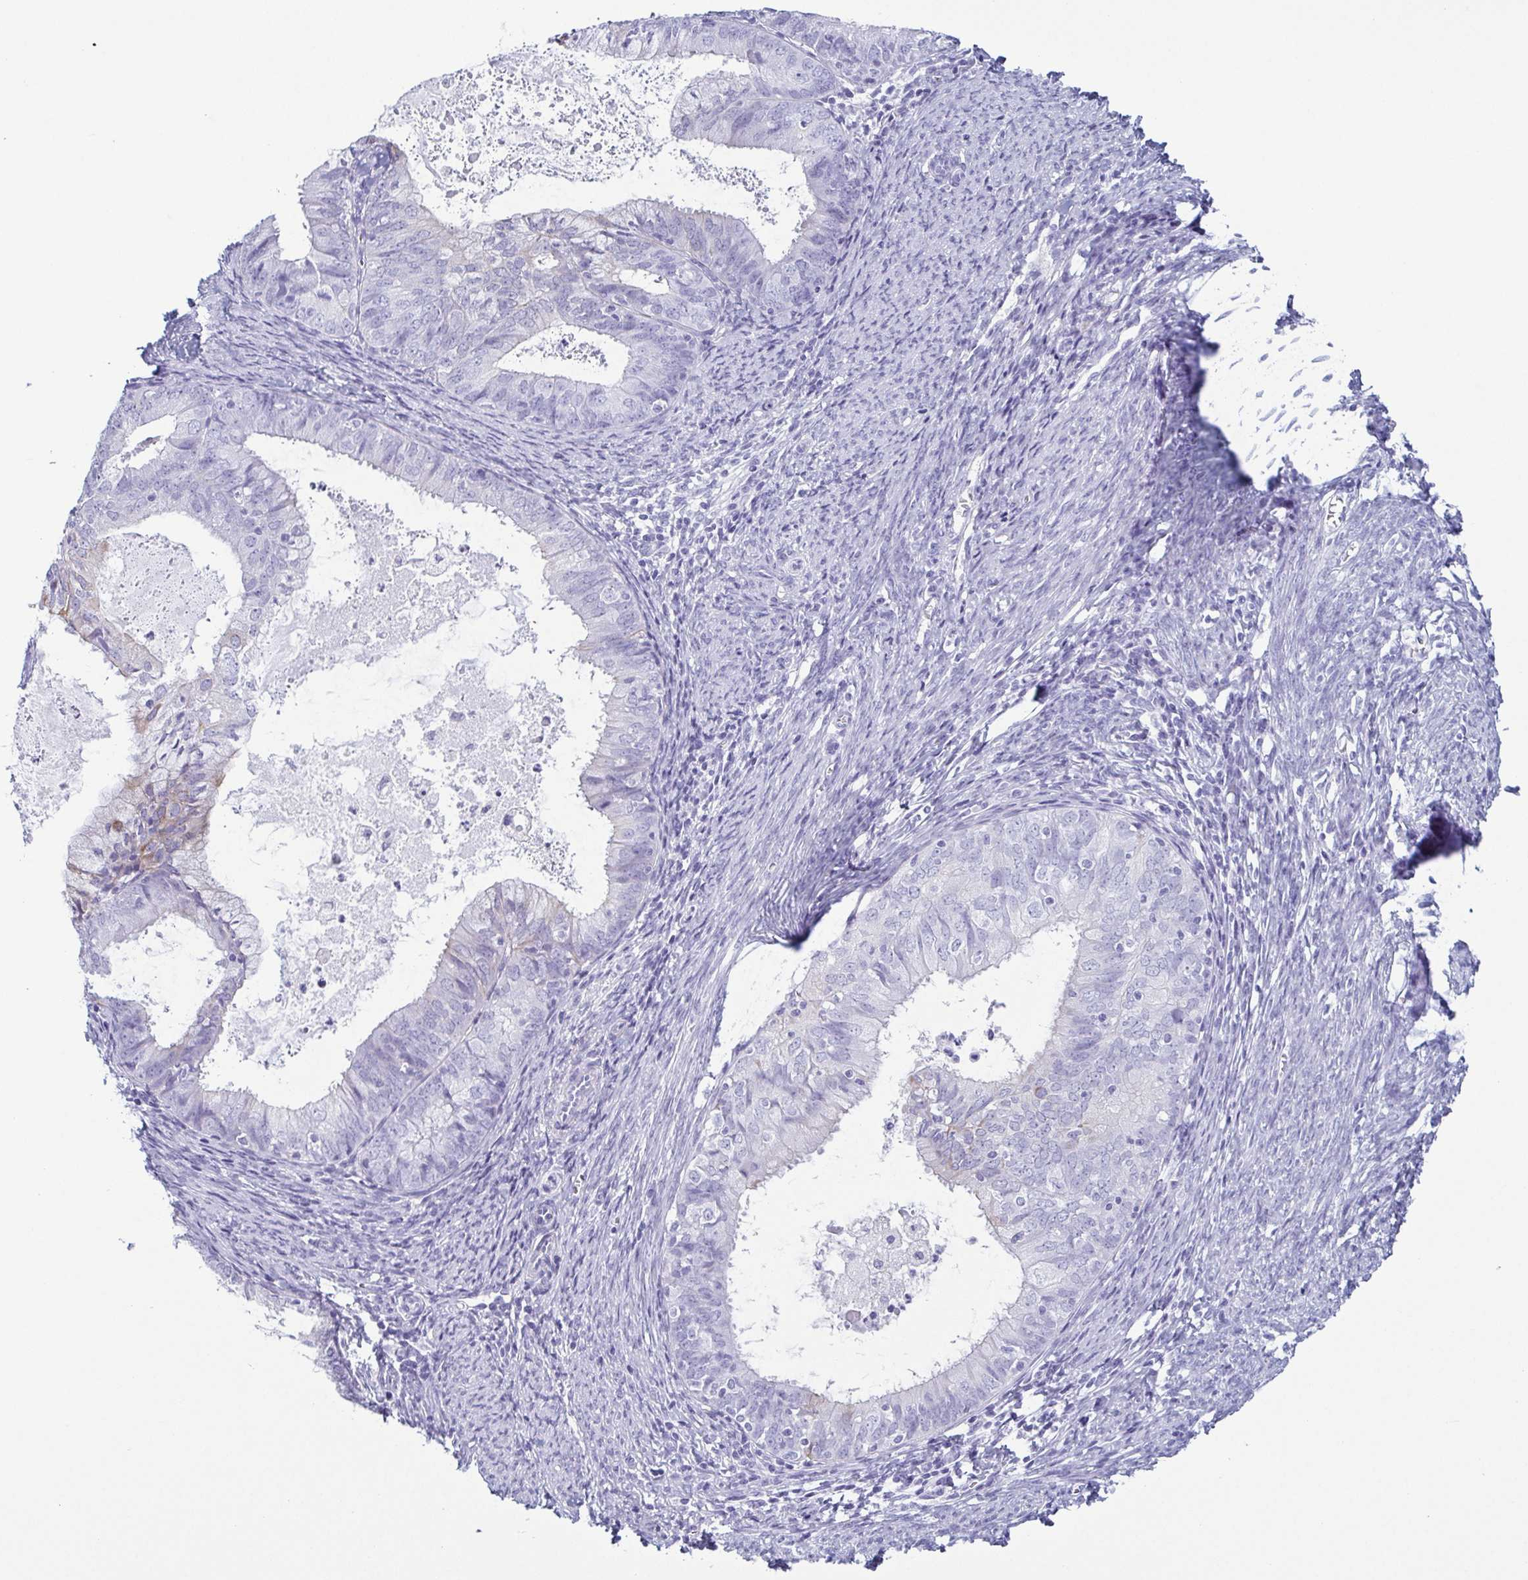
{"staining": {"intensity": "negative", "quantity": "none", "location": "none"}, "tissue": "endometrial cancer", "cell_type": "Tumor cells", "image_type": "cancer", "snomed": [{"axis": "morphology", "description": "Adenocarcinoma, NOS"}, {"axis": "topography", "description": "Endometrium"}], "caption": "The IHC image has no significant positivity in tumor cells of endometrial cancer (adenocarcinoma) tissue.", "gene": "KRT10", "patient": {"sex": "female", "age": 57}}